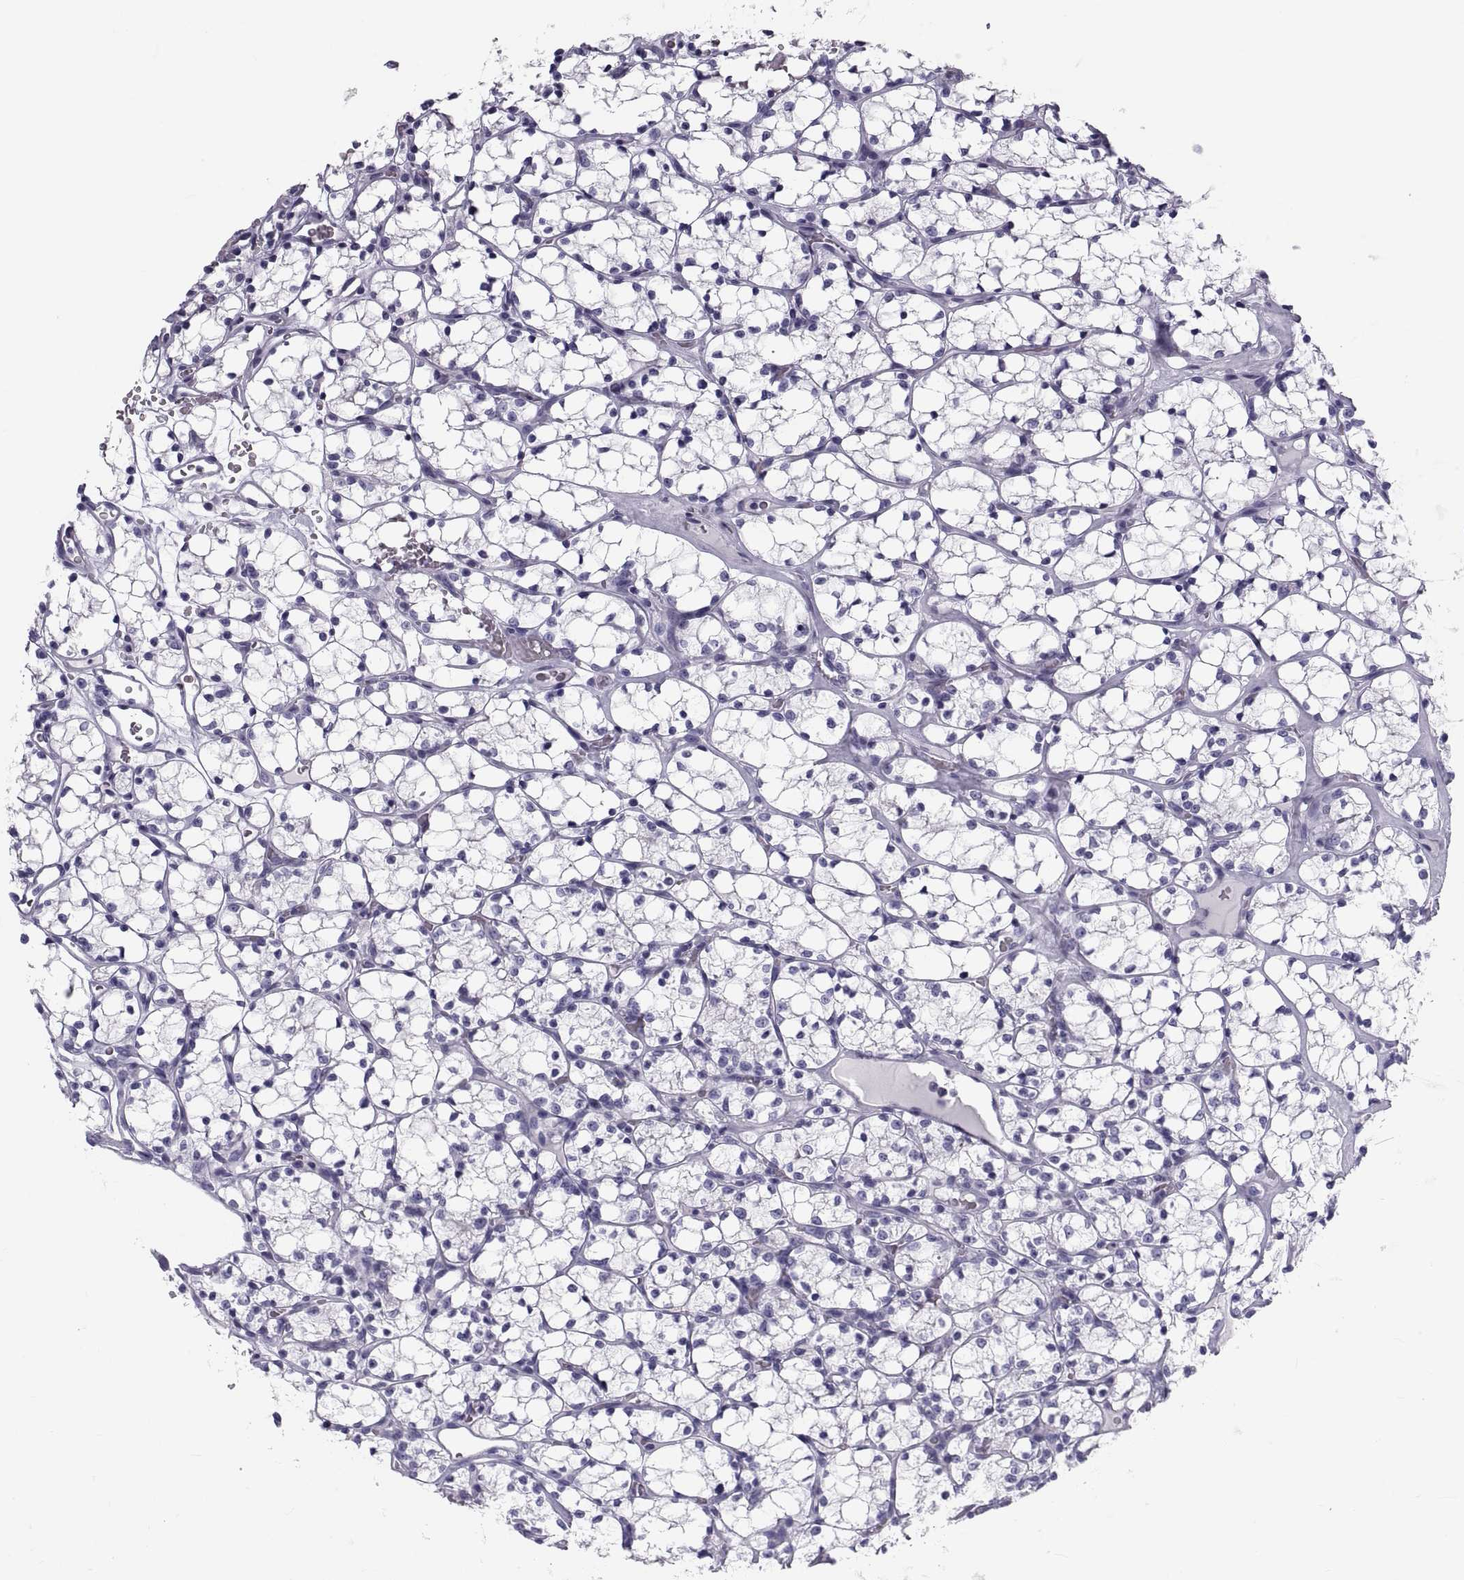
{"staining": {"intensity": "negative", "quantity": "none", "location": "none"}, "tissue": "renal cancer", "cell_type": "Tumor cells", "image_type": "cancer", "snomed": [{"axis": "morphology", "description": "Adenocarcinoma, NOS"}, {"axis": "topography", "description": "Kidney"}], "caption": "Immunohistochemical staining of renal cancer shows no significant positivity in tumor cells.", "gene": "DEFB129", "patient": {"sex": "female", "age": 69}}